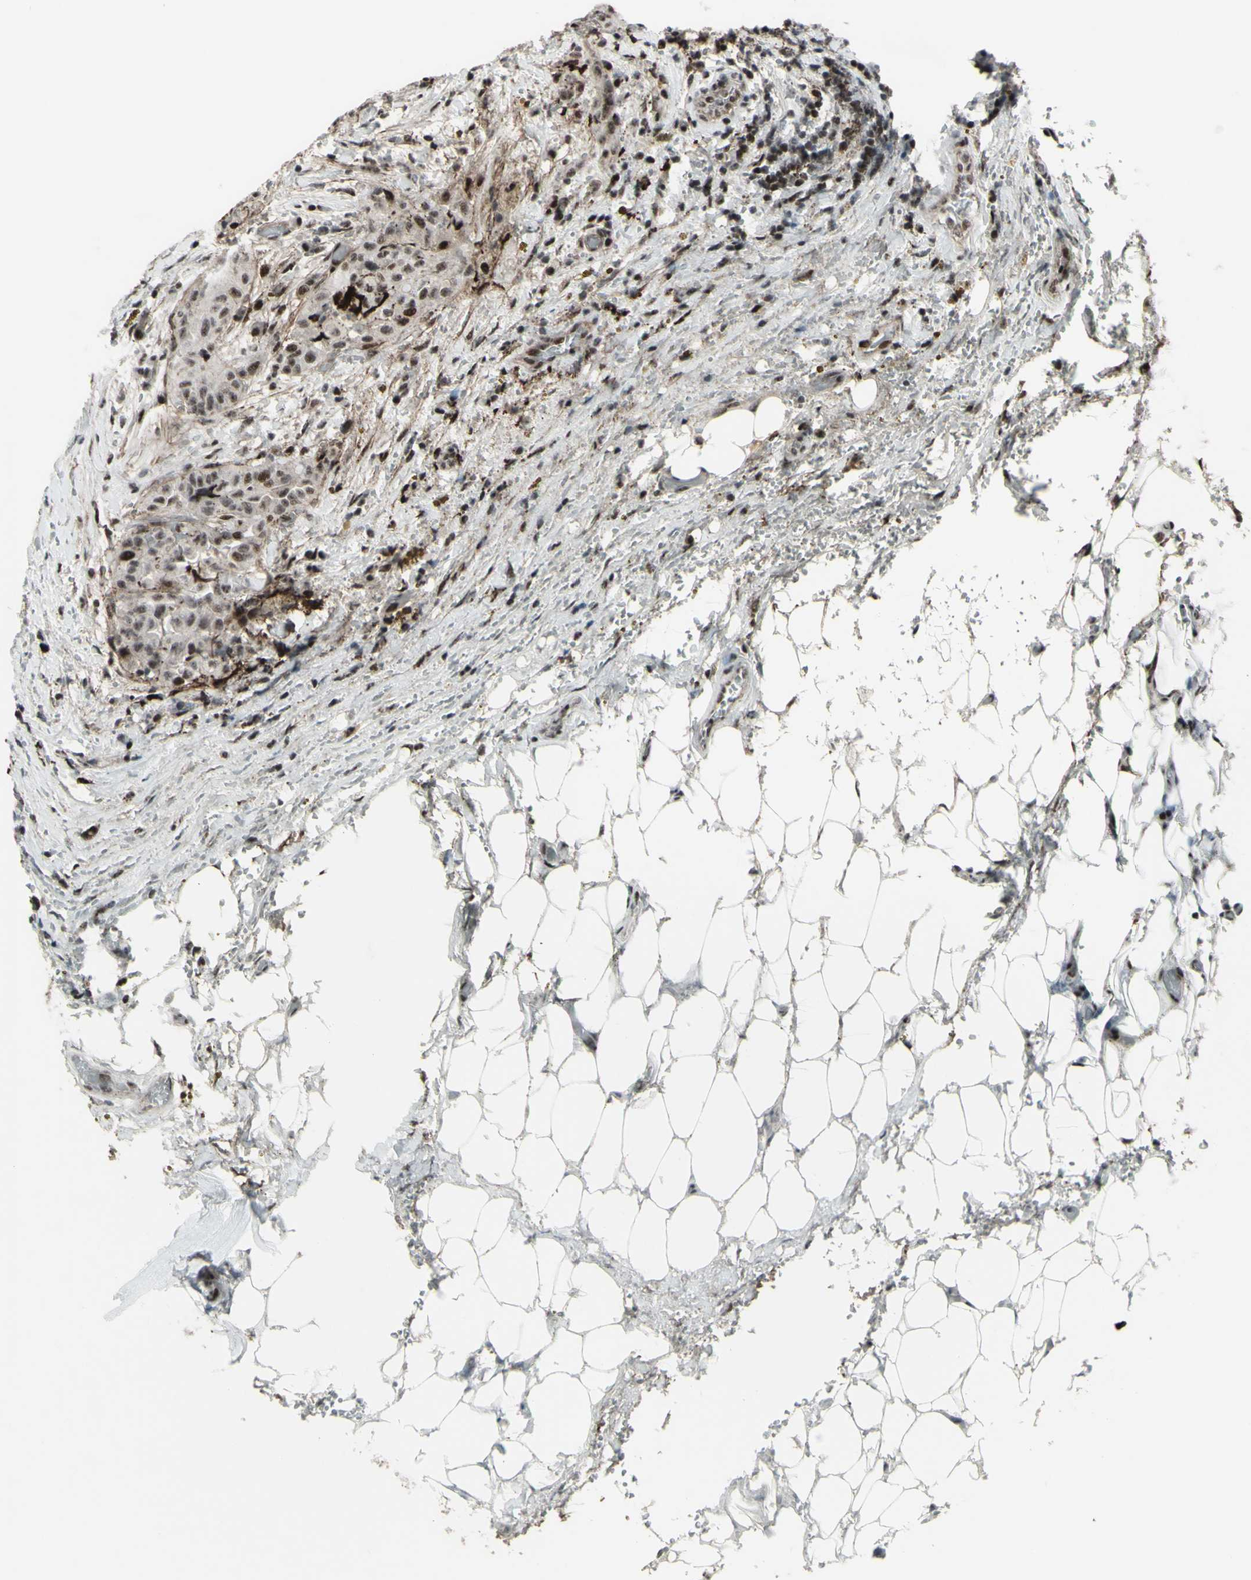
{"staining": {"intensity": "moderate", "quantity": "<25%", "location": "nuclear"}, "tissue": "thyroid cancer", "cell_type": "Tumor cells", "image_type": "cancer", "snomed": [{"axis": "morphology", "description": "Papillary adenocarcinoma, NOS"}, {"axis": "topography", "description": "Thyroid gland"}], "caption": "This is a photomicrograph of immunohistochemistry (IHC) staining of thyroid cancer, which shows moderate expression in the nuclear of tumor cells.", "gene": "SUPT6H", "patient": {"sex": "male", "age": 77}}